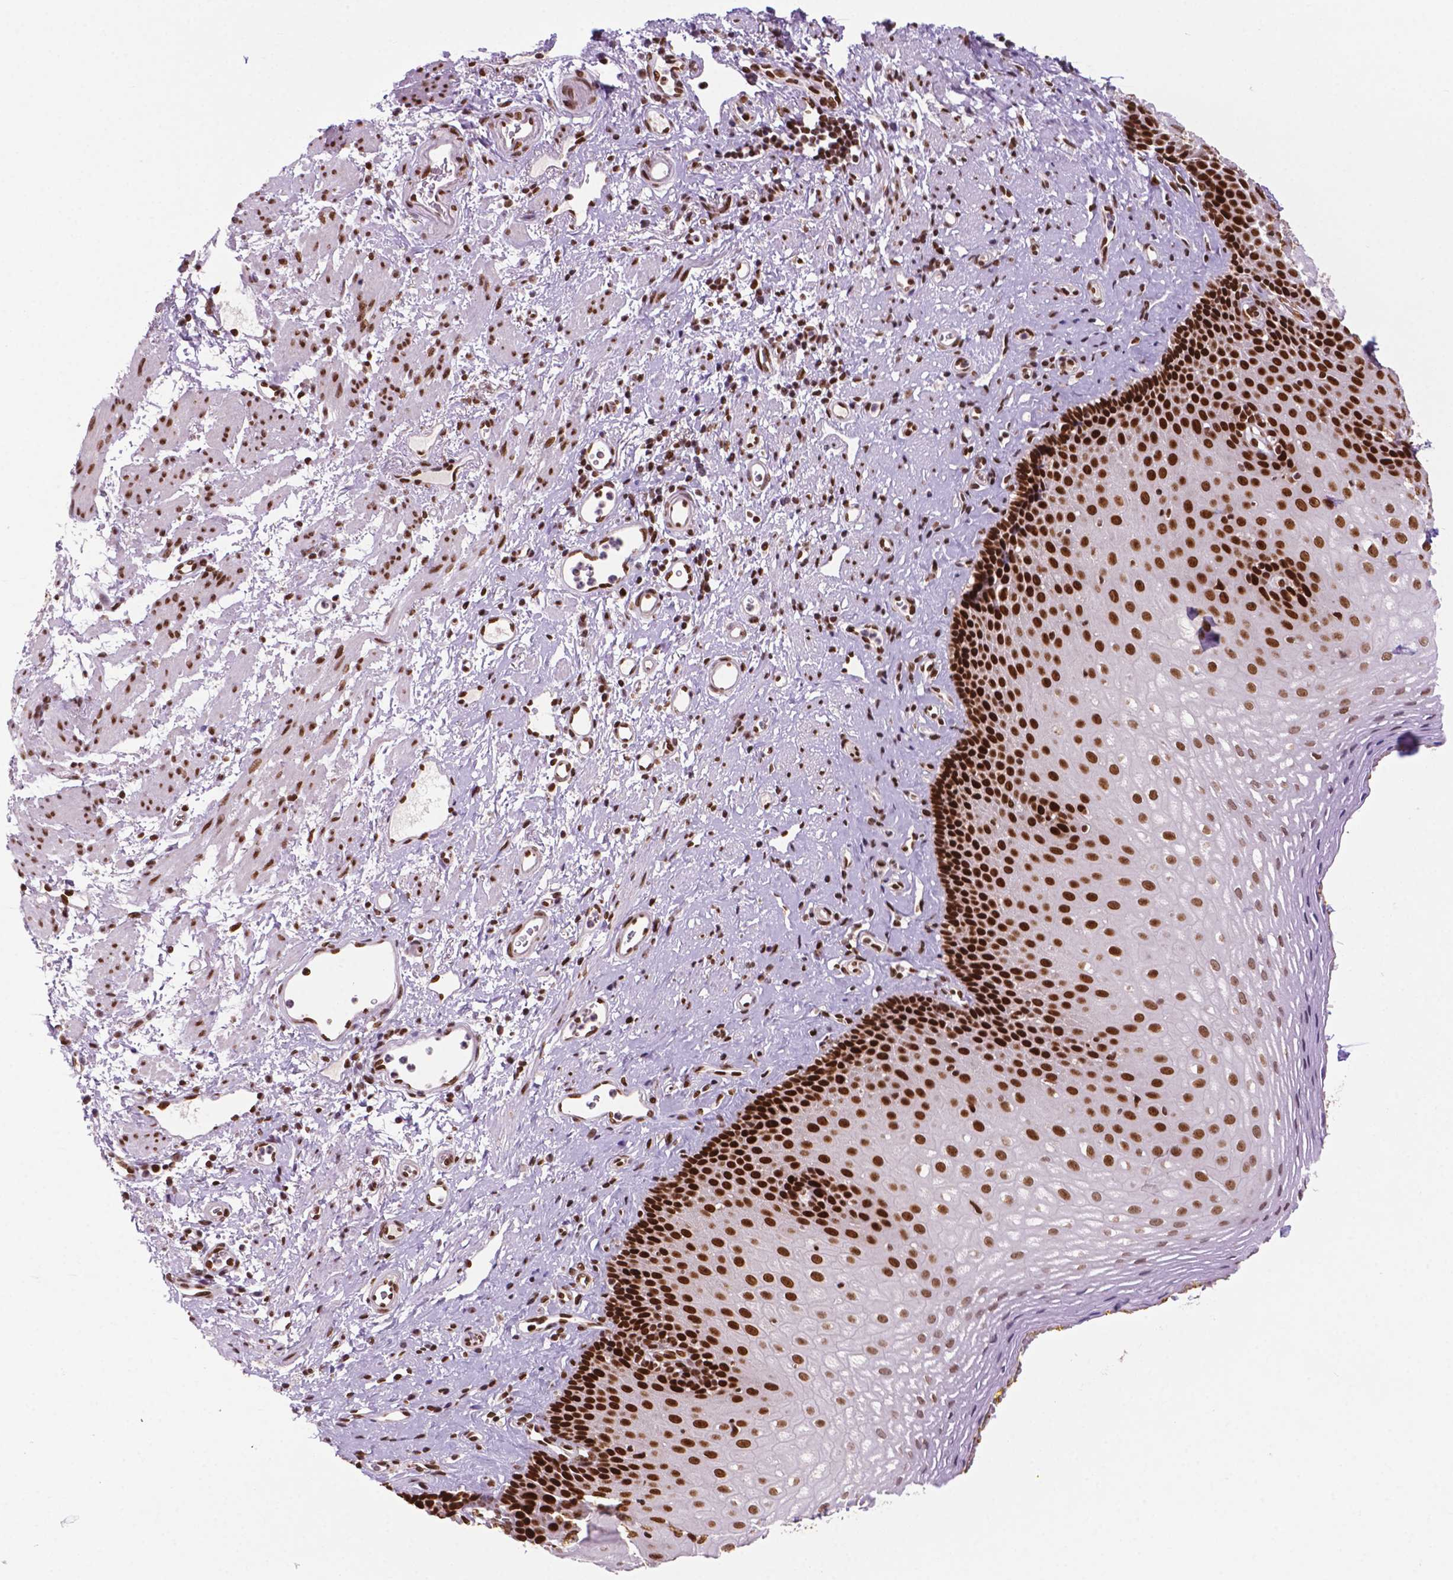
{"staining": {"intensity": "strong", "quantity": "25%-75%", "location": "nuclear"}, "tissue": "esophagus", "cell_type": "Squamous epithelial cells", "image_type": "normal", "snomed": [{"axis": "morphology", "description": "Normal tissue, NOS"}, {"axis": "topography", "description": "Esophagus"}], "caption": "This histopathology image displays immunohistochemistry (IHC) staining of unremarkable human esophagus, with high strong nuclear staining in about 25%-75% of squamous epithelial cells.", "gene": "MLH1", "patient": {"sex": "female", "age": 68}}